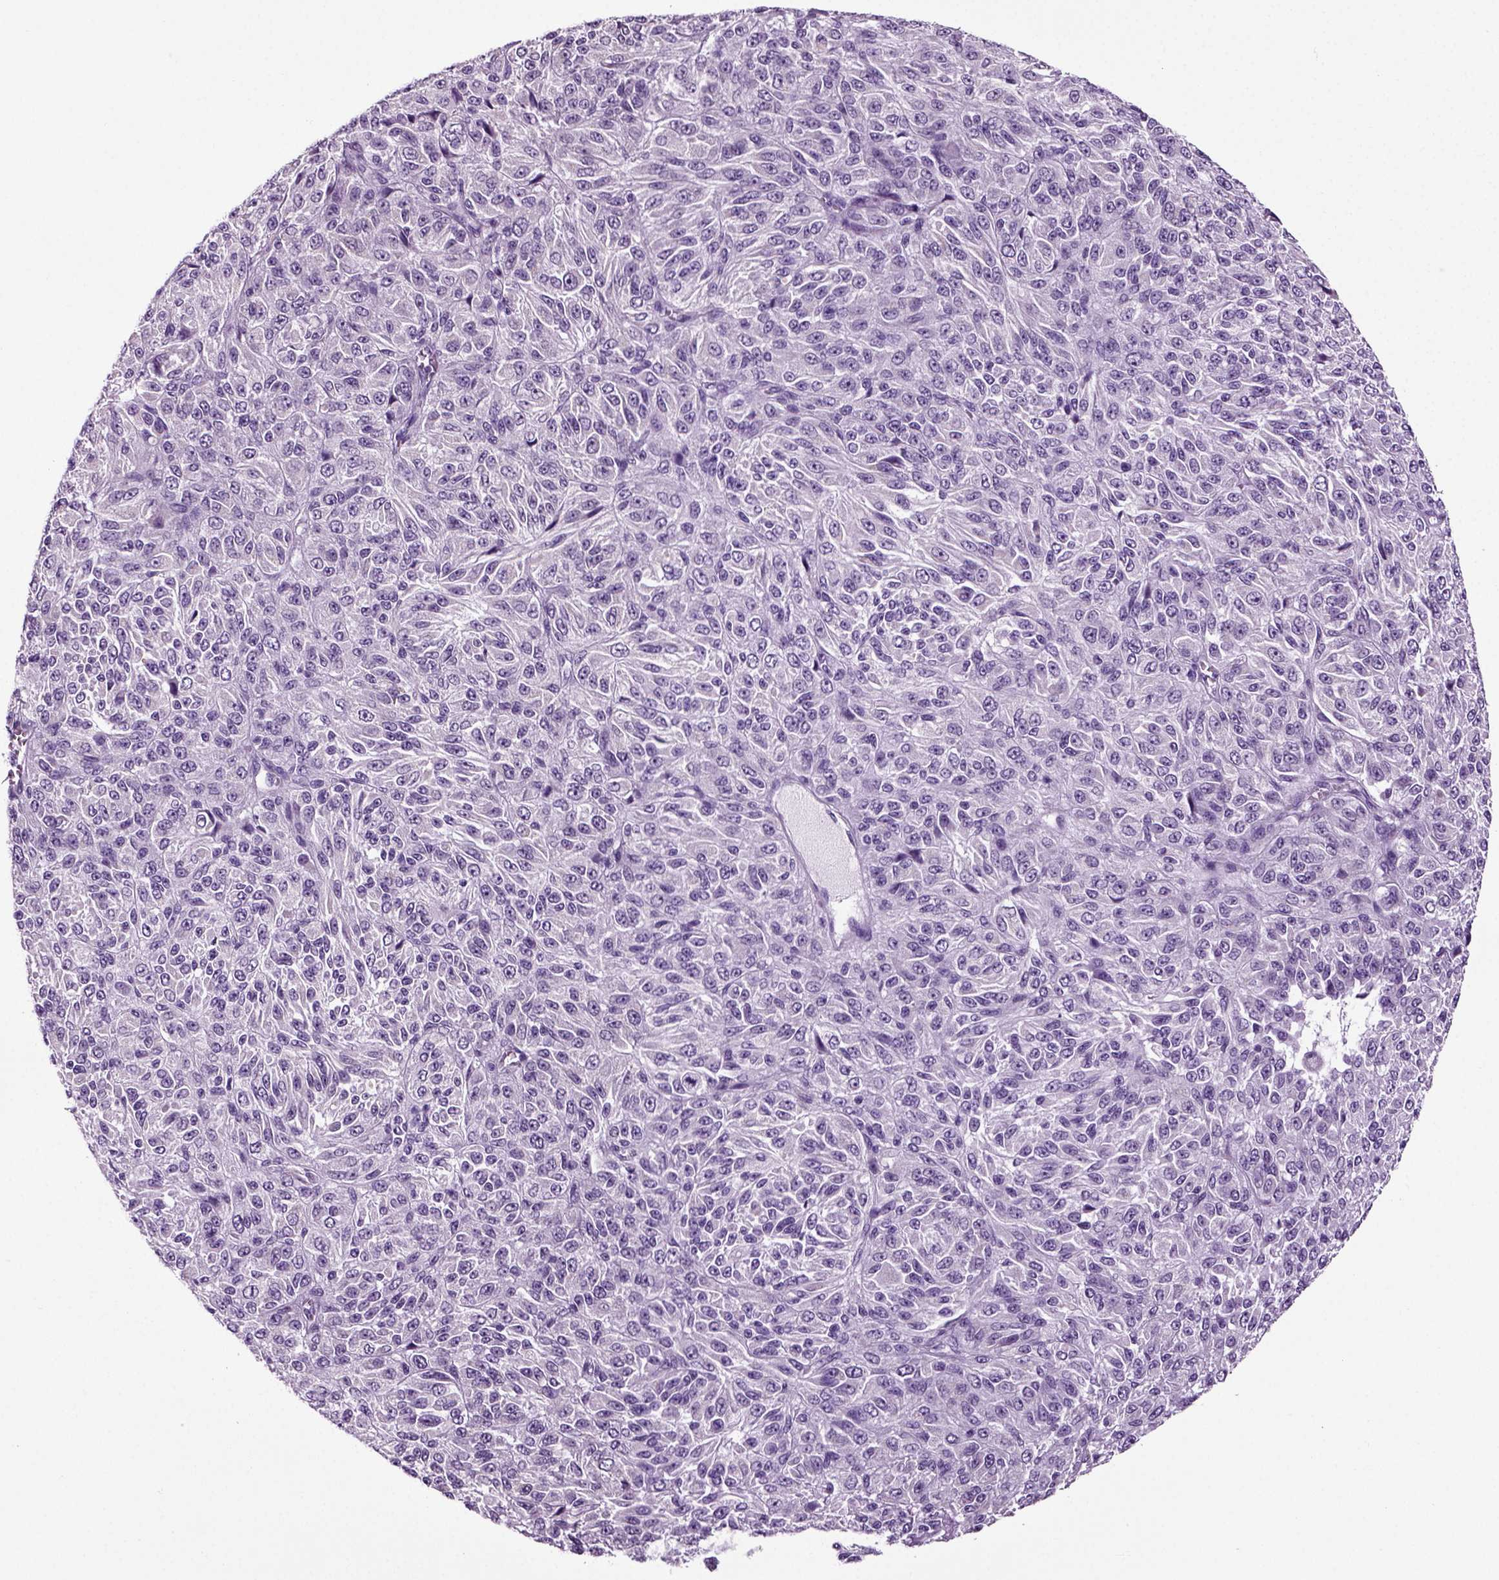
{"staining": {"intensity": "negative", "quantity": "none", "location": "none"}, "tissue": "melanoma", "cell_type": "Tumor cells", "image_type": "cancer", "snomed": [{"axis": "morphology", "description": "Malignant melanoma, Metastatic site"}, {"axis": "topography", "description": "Brain"}], "caption": "Immunohistochemical staining of human malignant melanoma (metastatic site) reveals no significant expression in tumor cells.", "gene": "DNAH10", "patient": {"sex": "female", "age": 56}}